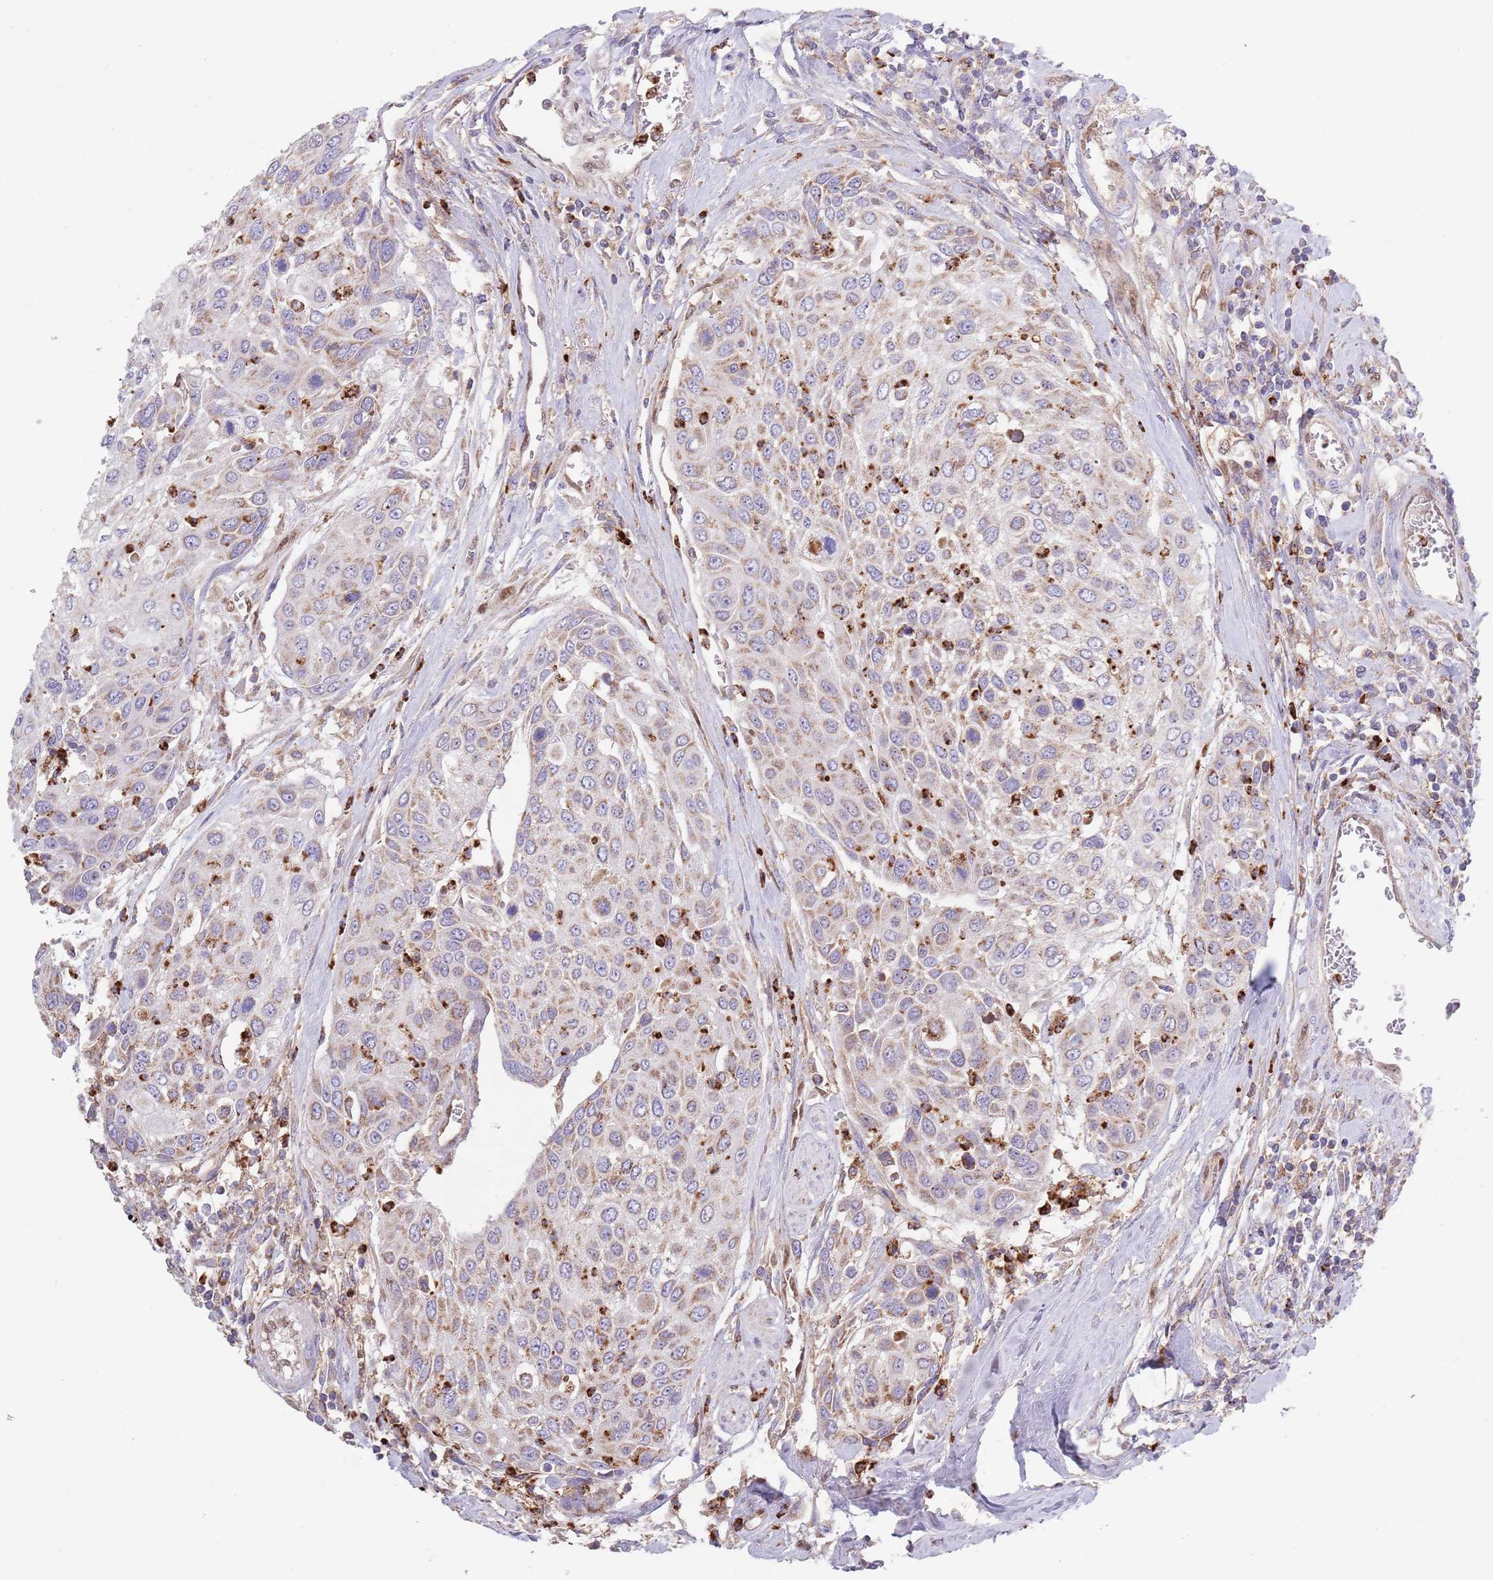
{"staining": {"intensity": "strong", "quantity": "<25%", "location": "cytoplasmic/membranous"}, "tissue": "urothelial cancer", "cell_type": "Tumor cells", "image_type": "cancer", "snomed": [{"axis": "morphology", "description": "Urothelial carcinoma, High grade"}, {"axis": "topography", "description": "Urinary bladder"}], "caption": "Urothelial carcinoma (high-grade) stained for a protein exhibits strong cytoplasmic/membranous positivity in tumor cells.", "gene": "DDT", "patient": {"sex": "female", "age": 79}}